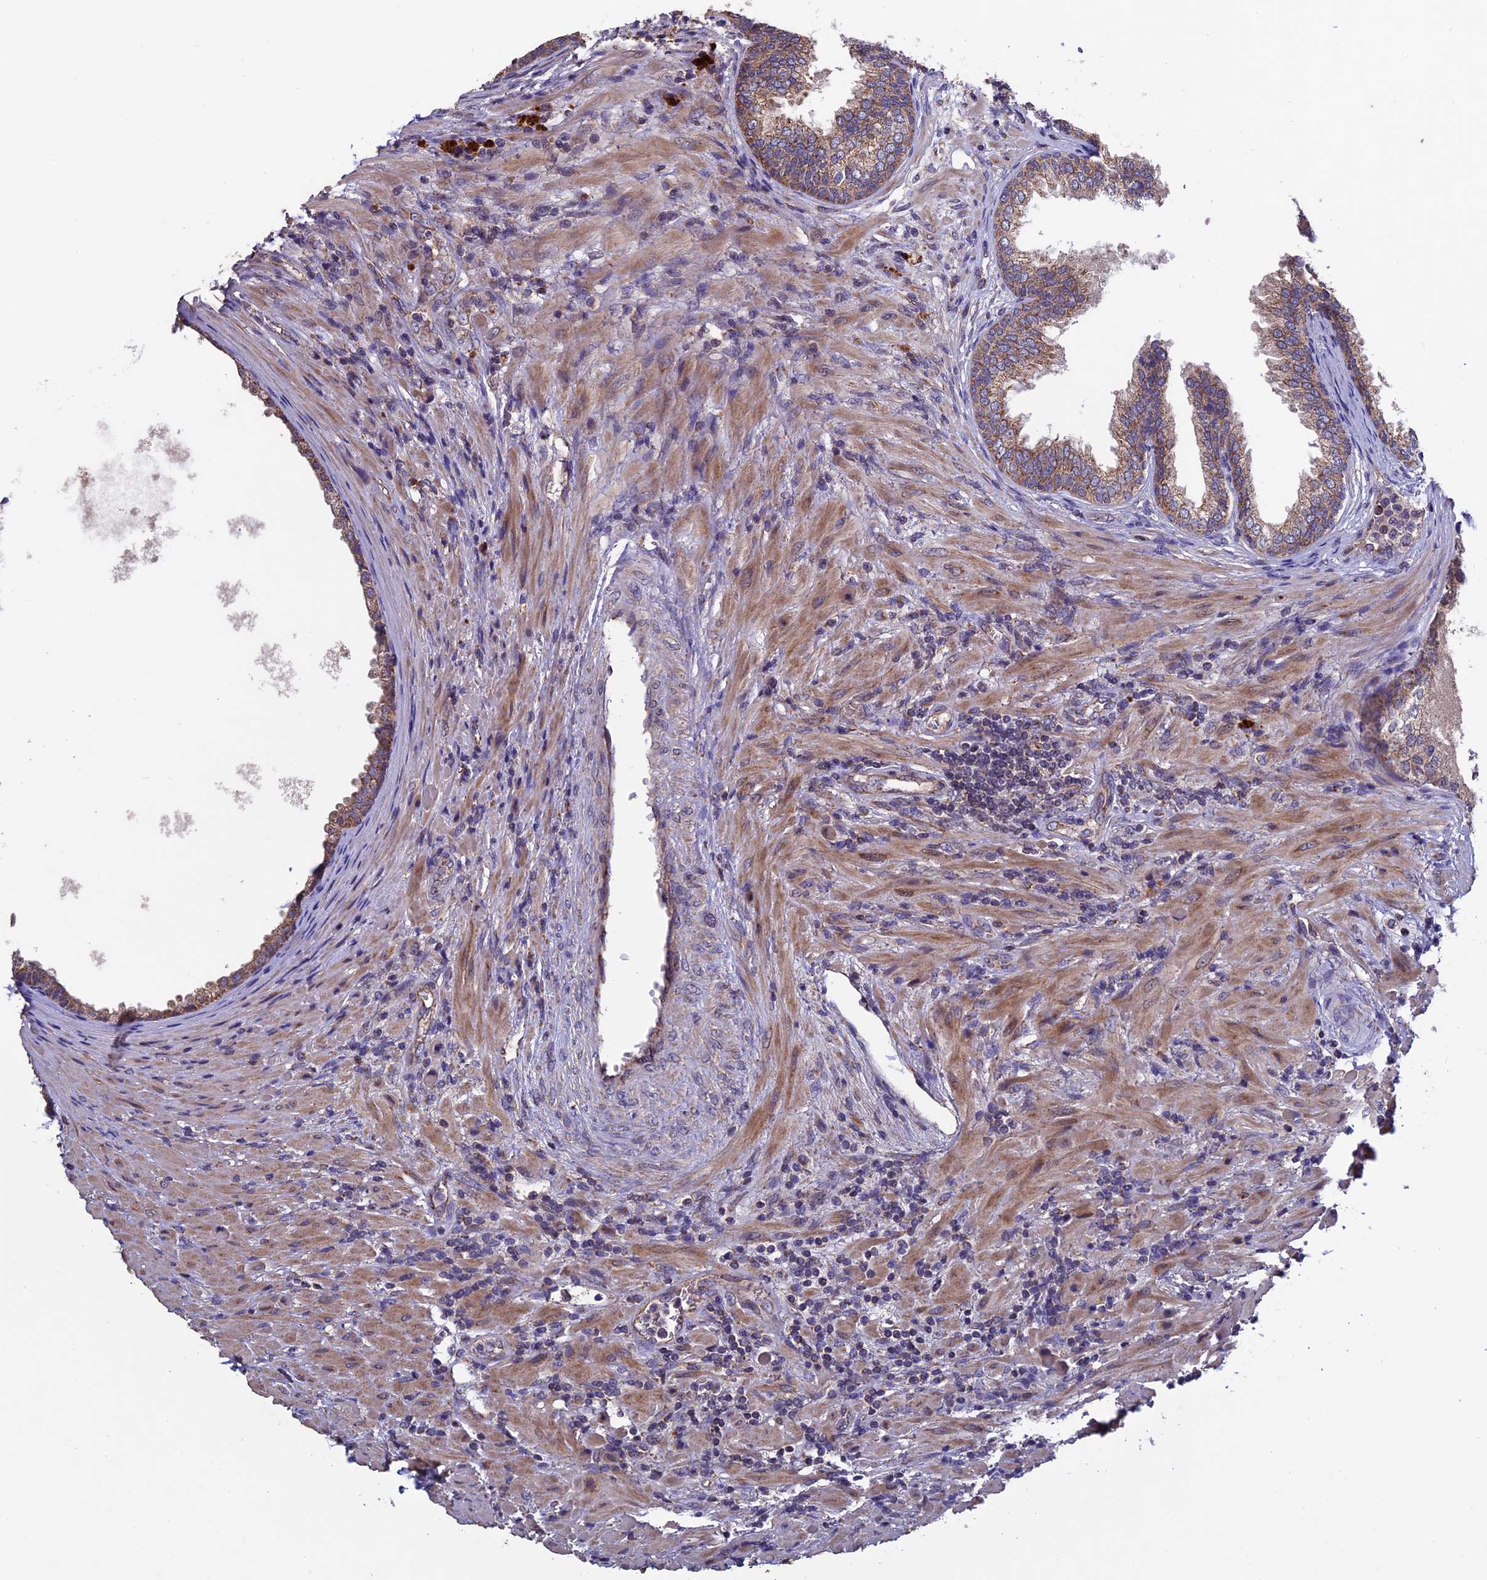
{"staining": {"intensity": "moderate", "quantity": ">75%", "location": "cytoplasmic/membranous"}, "tissue": "prostate", "cell_type": "Glandular cells", "image_type": "normal", "snomed": [{"axis": "morphology", "description": "Normal tissue, NOS"}, {"axis": "topography", "description": "Prostate"}], "caption": "Prostate stained with DAB (3,3'-diaminobenzidine) immunohistochemistry reveals medium levels of moderate cytoplasmic/membranous expression in approximately >75% of glandular cells.", "gene": "RNF17", "patient": {"sex": "male", "age": 76}}